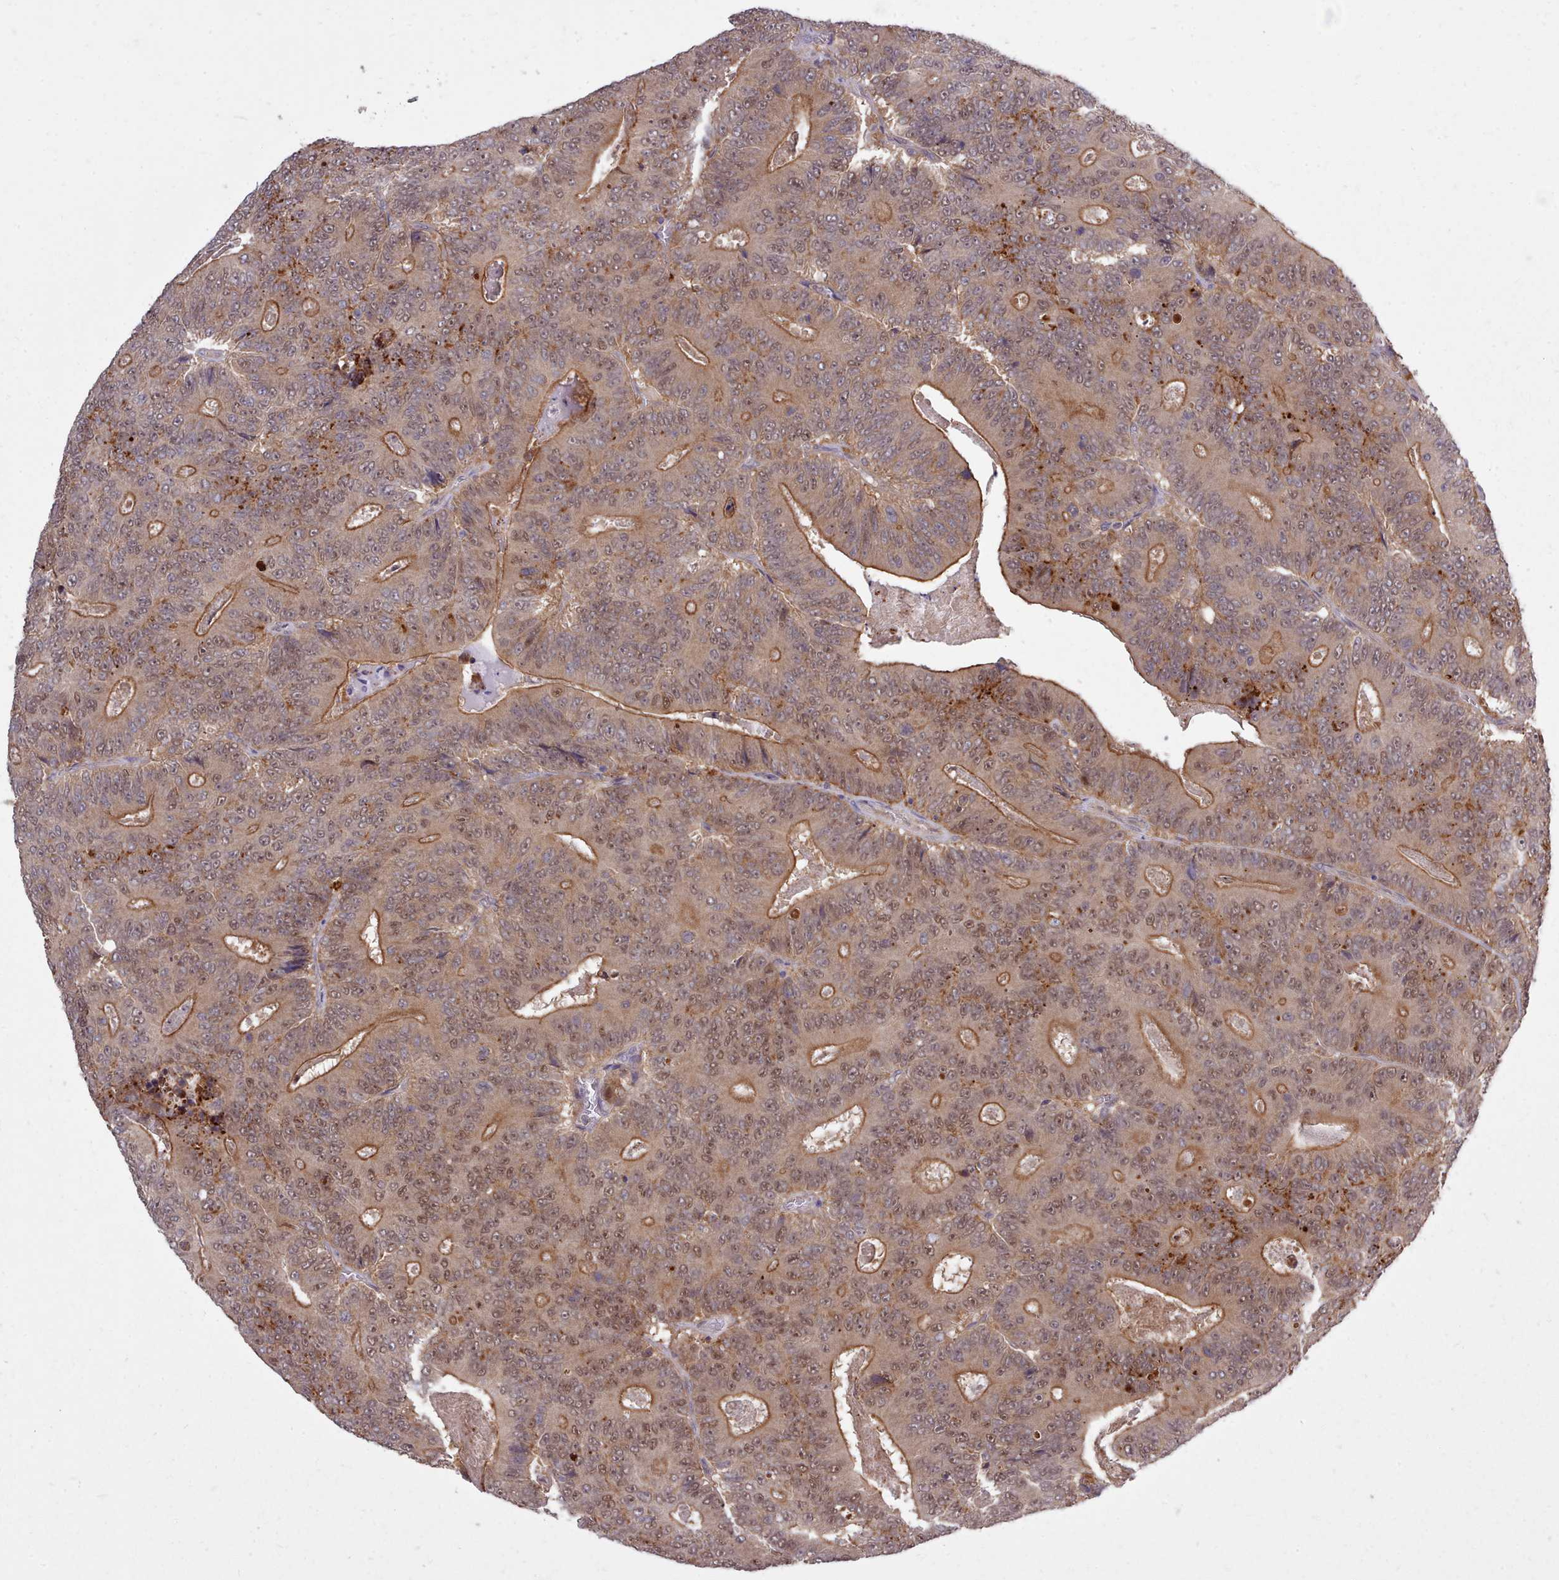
{"staining": {"intensity": "moderate", "quantity": ">75%", "location": "cytoplasmic/membranous,nuclear"}, "tissue": "colorectal cancer", "cell_type": "Tumor cells", "image_type": "cancer", "snomed": [{"axis": "morphology", "description": "Adenocarcinoma, NOS"}, {"axis": "topography", "description": "Colon"}], "caption": "High-magnification brightfield microscopy of colorectal cancer stained with DAB (brown) and counterstained with hematoxylin (blue). tumor cells exhibit moderate cytoplasmic/membranous and nuclear staining is present in approximately>75% of cells.", "gene": "AHCY", "patient": {"sex": "male", "age": 83}}